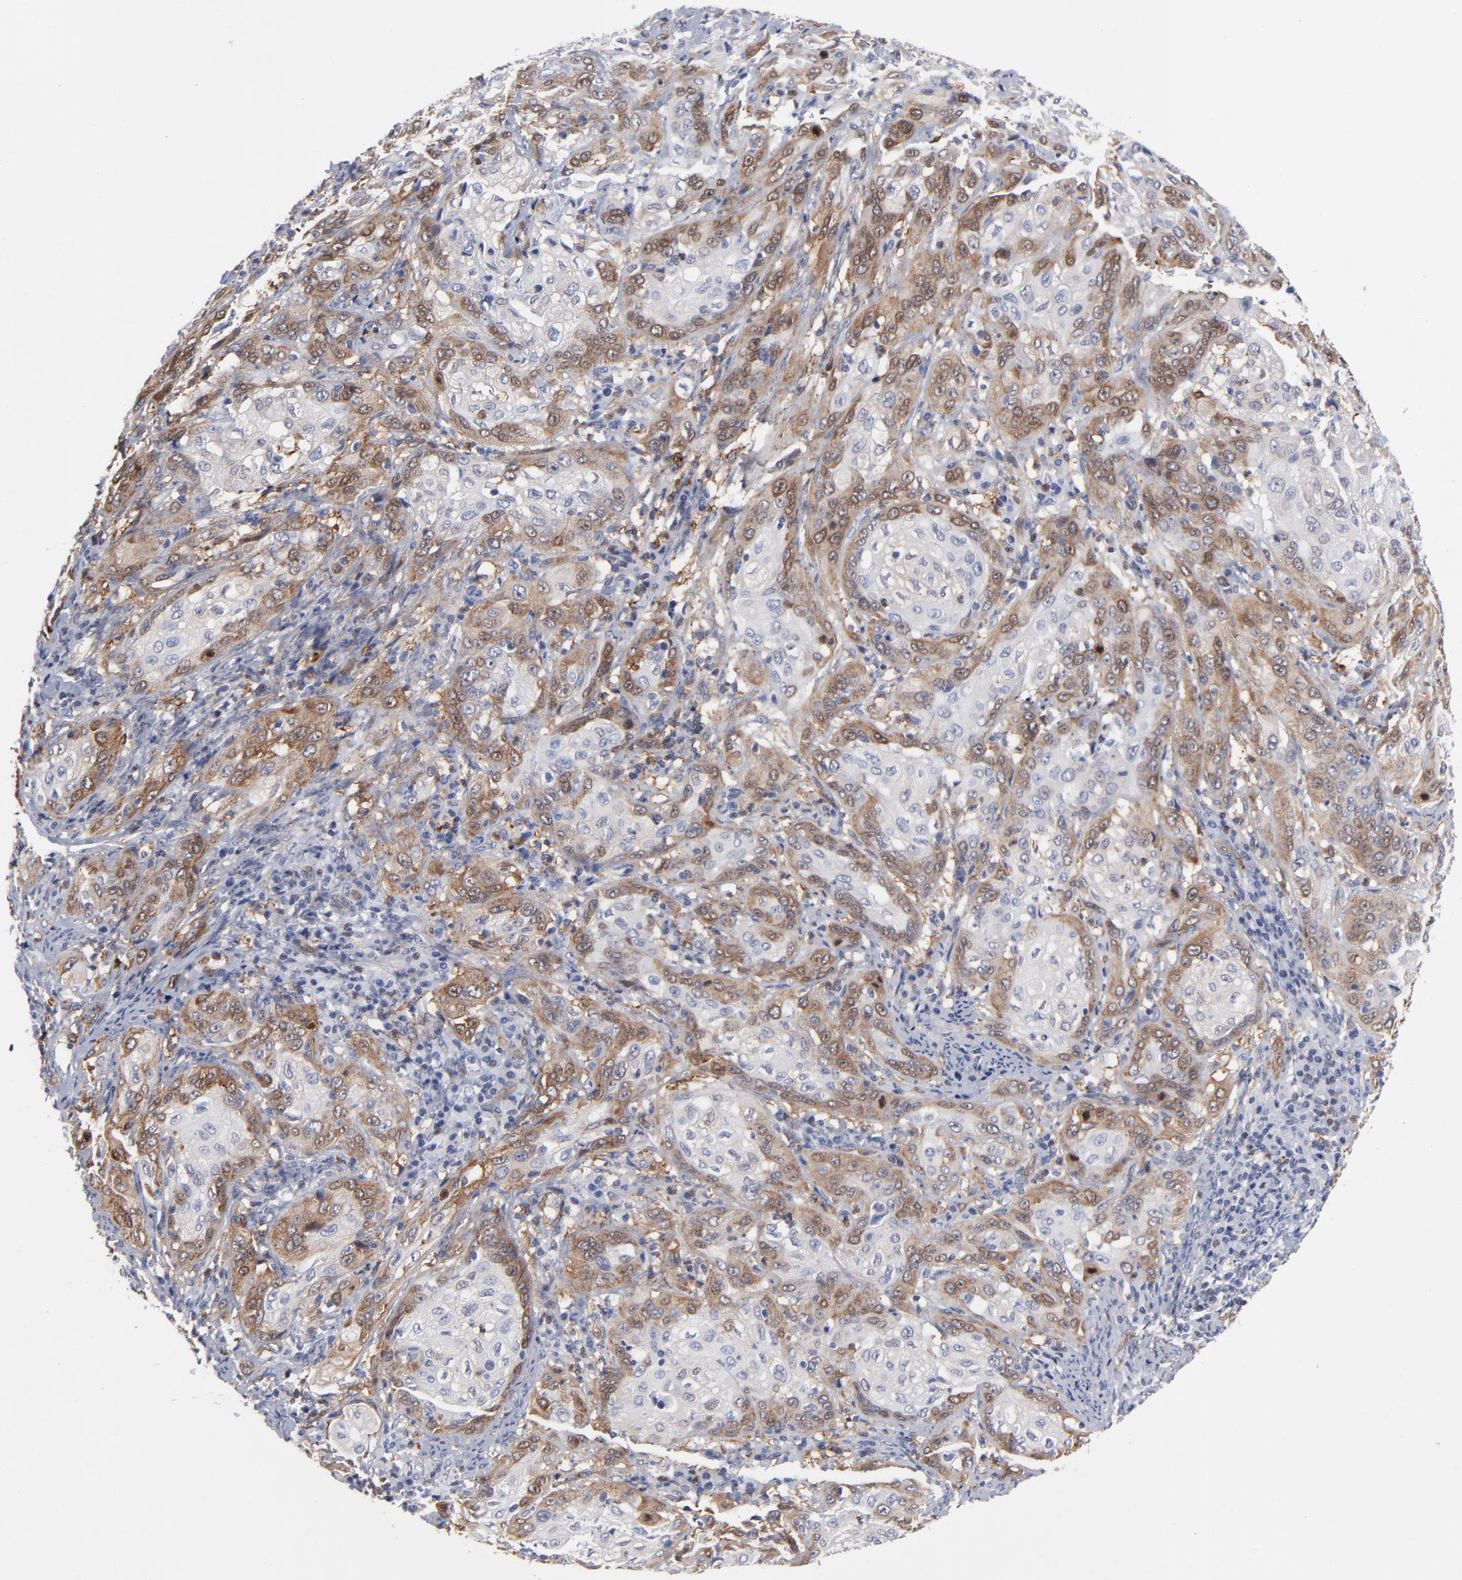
{"staining": {"intensity": "moderate", "quantity": "25%-75%", "location": "cytoplasmic/membranous"}, "tissue": "cervical cancer", "cell_type": "Tumor cells", "image_type": "cancer", "snomed": [{"axis": "morphology", "description": "Squamous cell carcinoma, NOS"}, {"axis": "topography", "description": "Cervix"}], "caption": "Immunohistochemistry (DAB (3,3'-diaminobenzidine)) staining of cervical cancer reveals moderate cytoplasmic/membranous protein expression in about 25%-75% of tumor cells. (Brightfield microscopy of DAB IHC at high magnification).", "gene": "PXN", "patient": {"sex": "female", "age": 41}}